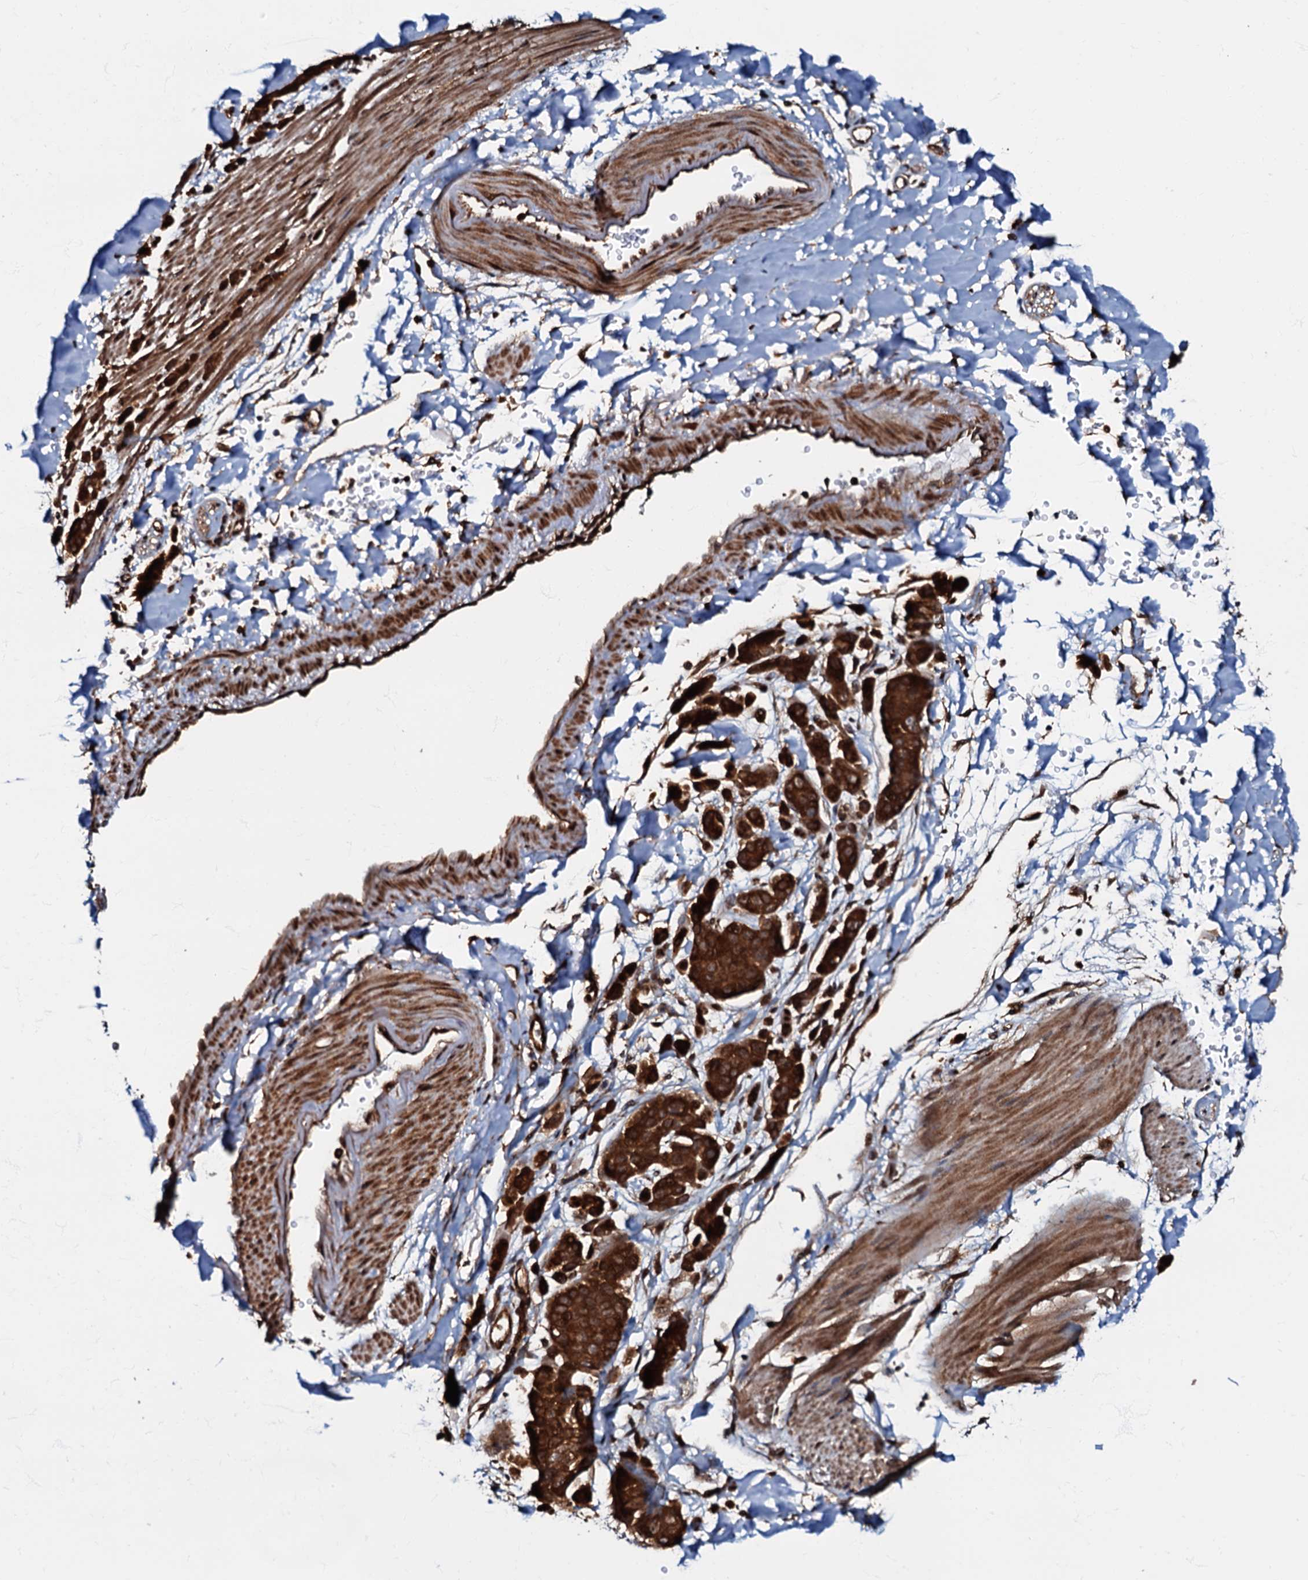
{"staining": {"intensity": "strong", "quantity": ">75%", "location": "cytoplasmic/membranous"}, "tissue": "pancreatic cancer", "cell_type": "Tumor cells", "image_type": "cancer", "snomed": [{"axis": "morphology", "description": "Normal tissue, NOS"}, {"axis": "morphology", "description": "Adenocarcinoma, NOS"}, {"axis": "topography", "description": "Pancreas"}], "caption": "Brown immunohistochemical staining in pancreatic adenocarcinoma displays strong cytoplasmic/membranous expression in about >75% of tumor cells.", "gene": "OSBP", "patient": {"sex": "female", "age": 64}}